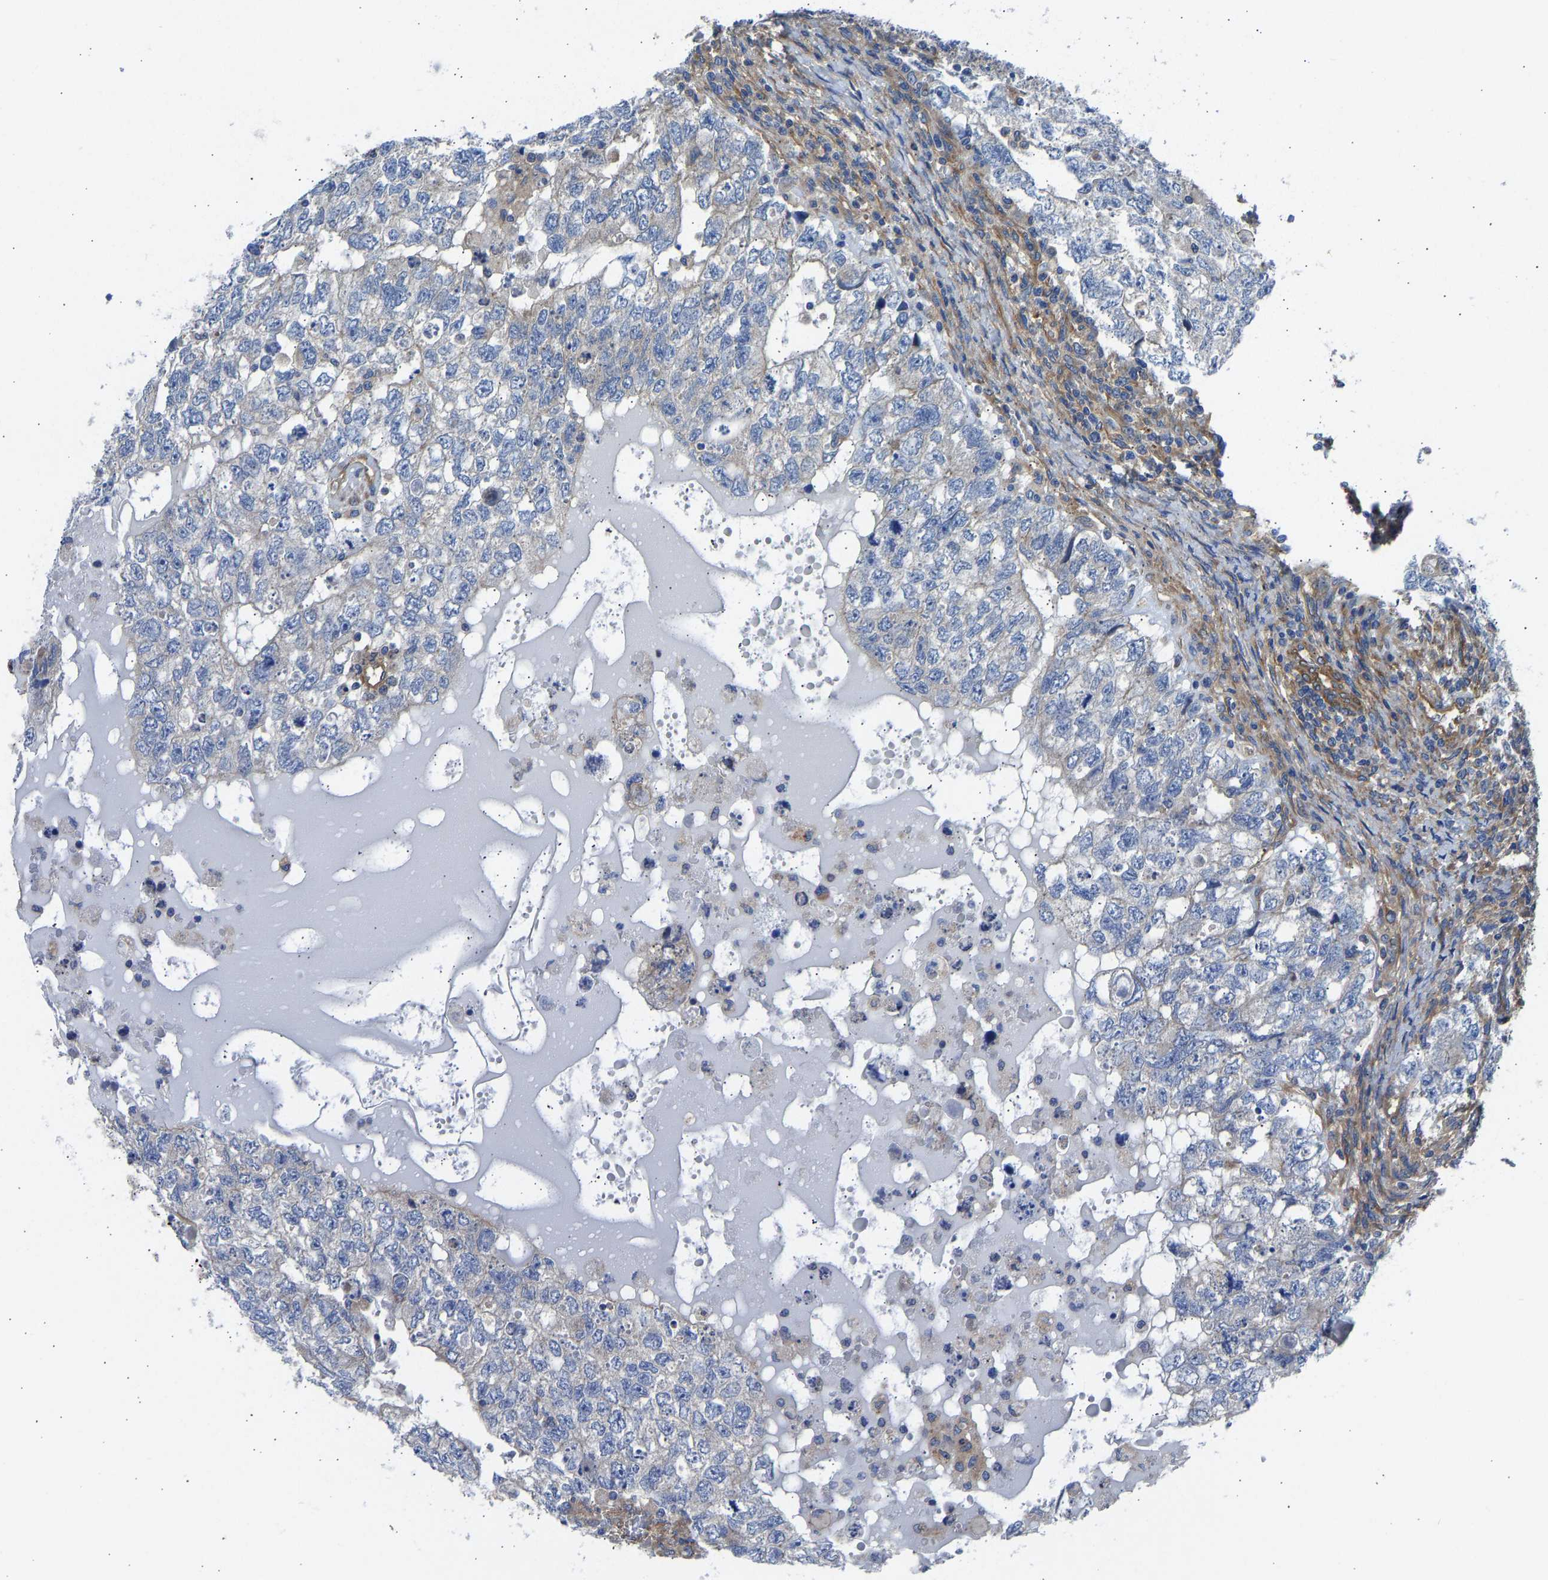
{"staining": {"intensity": "negative", "quantity": "none", "location": "none"}, "tissue": "testis cancer", "cell_type": "Tumor cells", "image_type": "cancer", "snomed": [{"axis": "morphology", "description": "Carcinoma, Embryonal, NOS"}, {"axis": "topography", "description": "Testis"}], "caption": "Tumor cells are negative for protein expression in human testis embryonal carcinoma.", "gene": "MYO1C", "patient": {"sex": "male", "age": 36}}